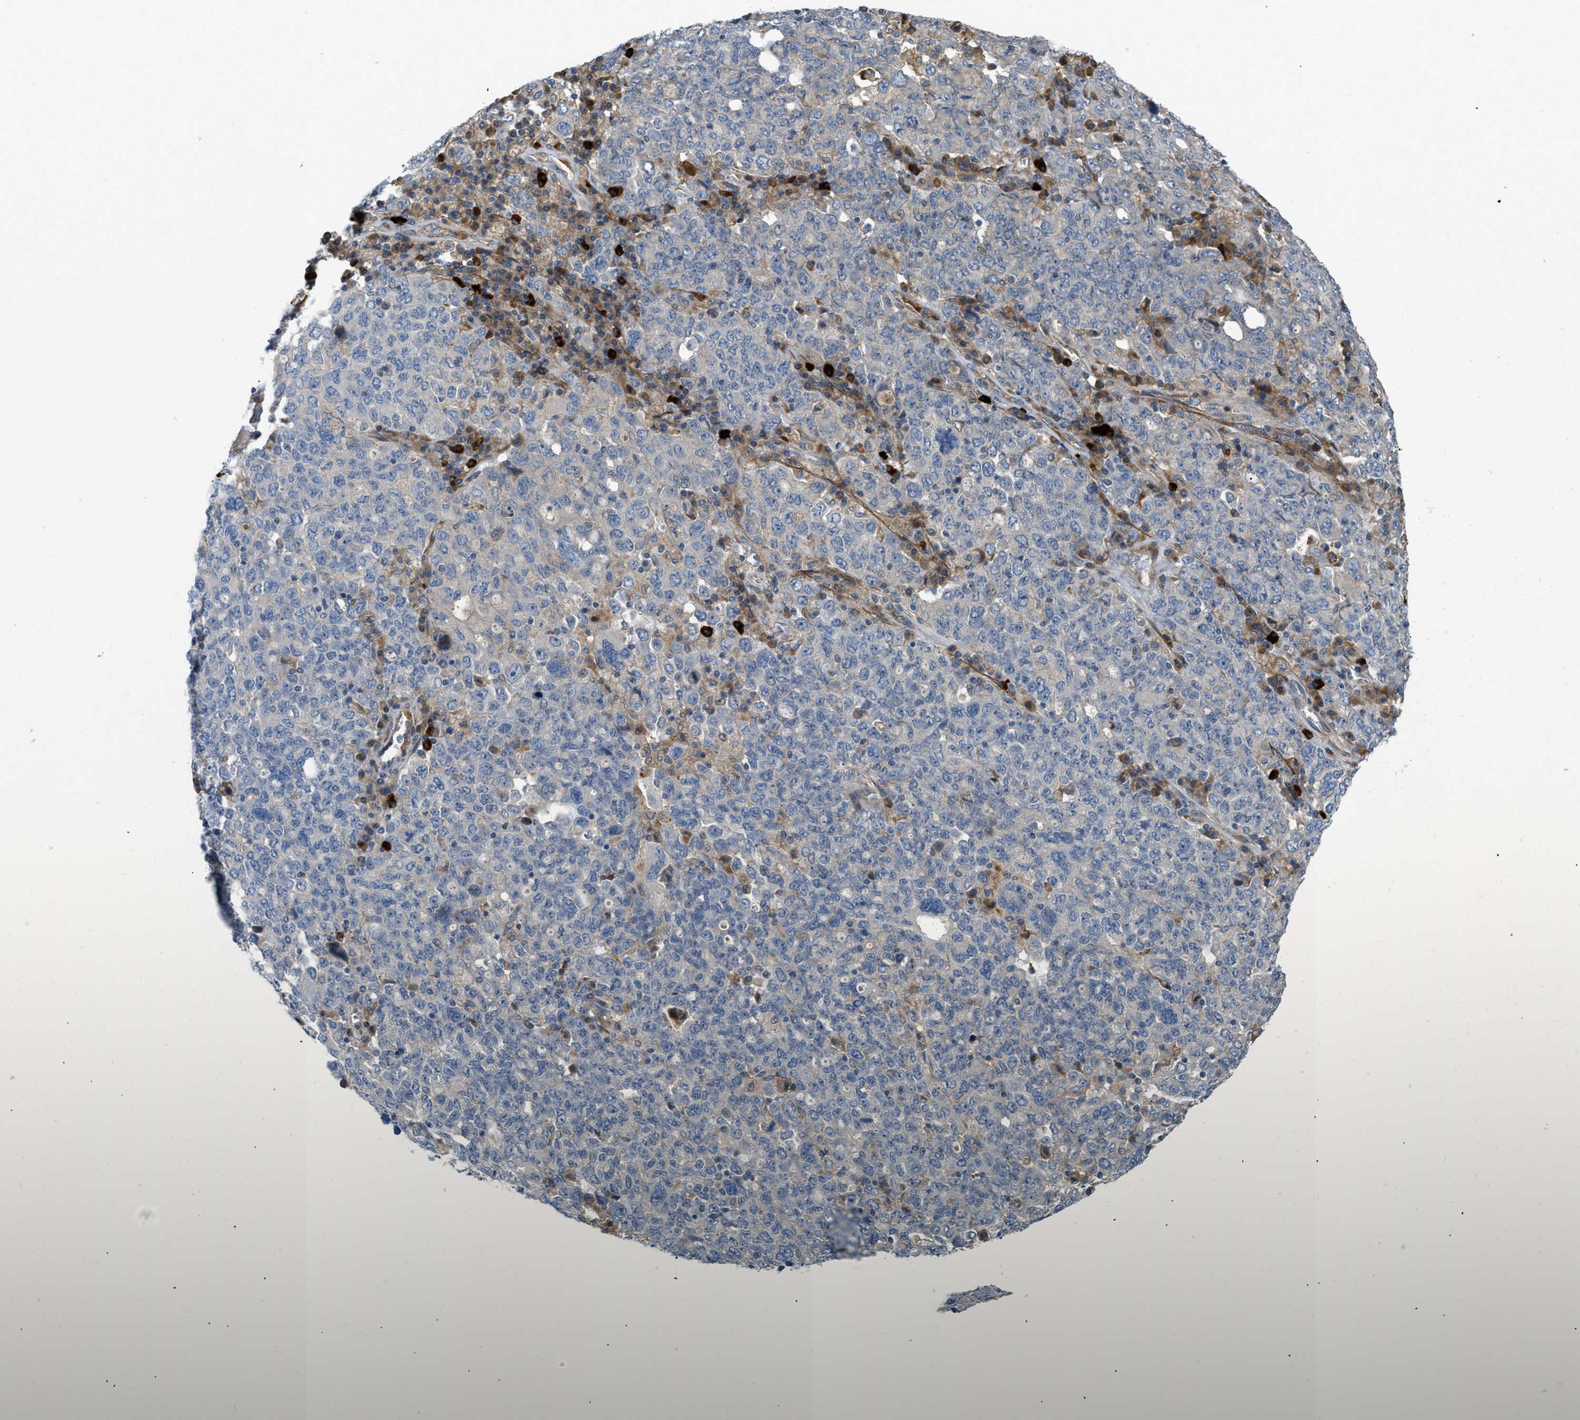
{"staining": {"intensity": "weak", "quantity": "<25%", "location": "cytoplasmic/membranous"}, "tissue": "ovarian cancer", "cell_type": "Tumor cells", "image_type": "cancer", "snomed": [{"axis": "morphology", "description": "Carcinoma, endometroid"}, {"axis": "topography", "description": "Ovary"}], "caption": "IHC micrograph of neoplastic tissue: human endometroid carcinoma (ovarian) stained with DAB shows no significant protein positivity in tumor cells.", "gene": "BMPR1A", "patient": {"sex": "female", "age": 62}}